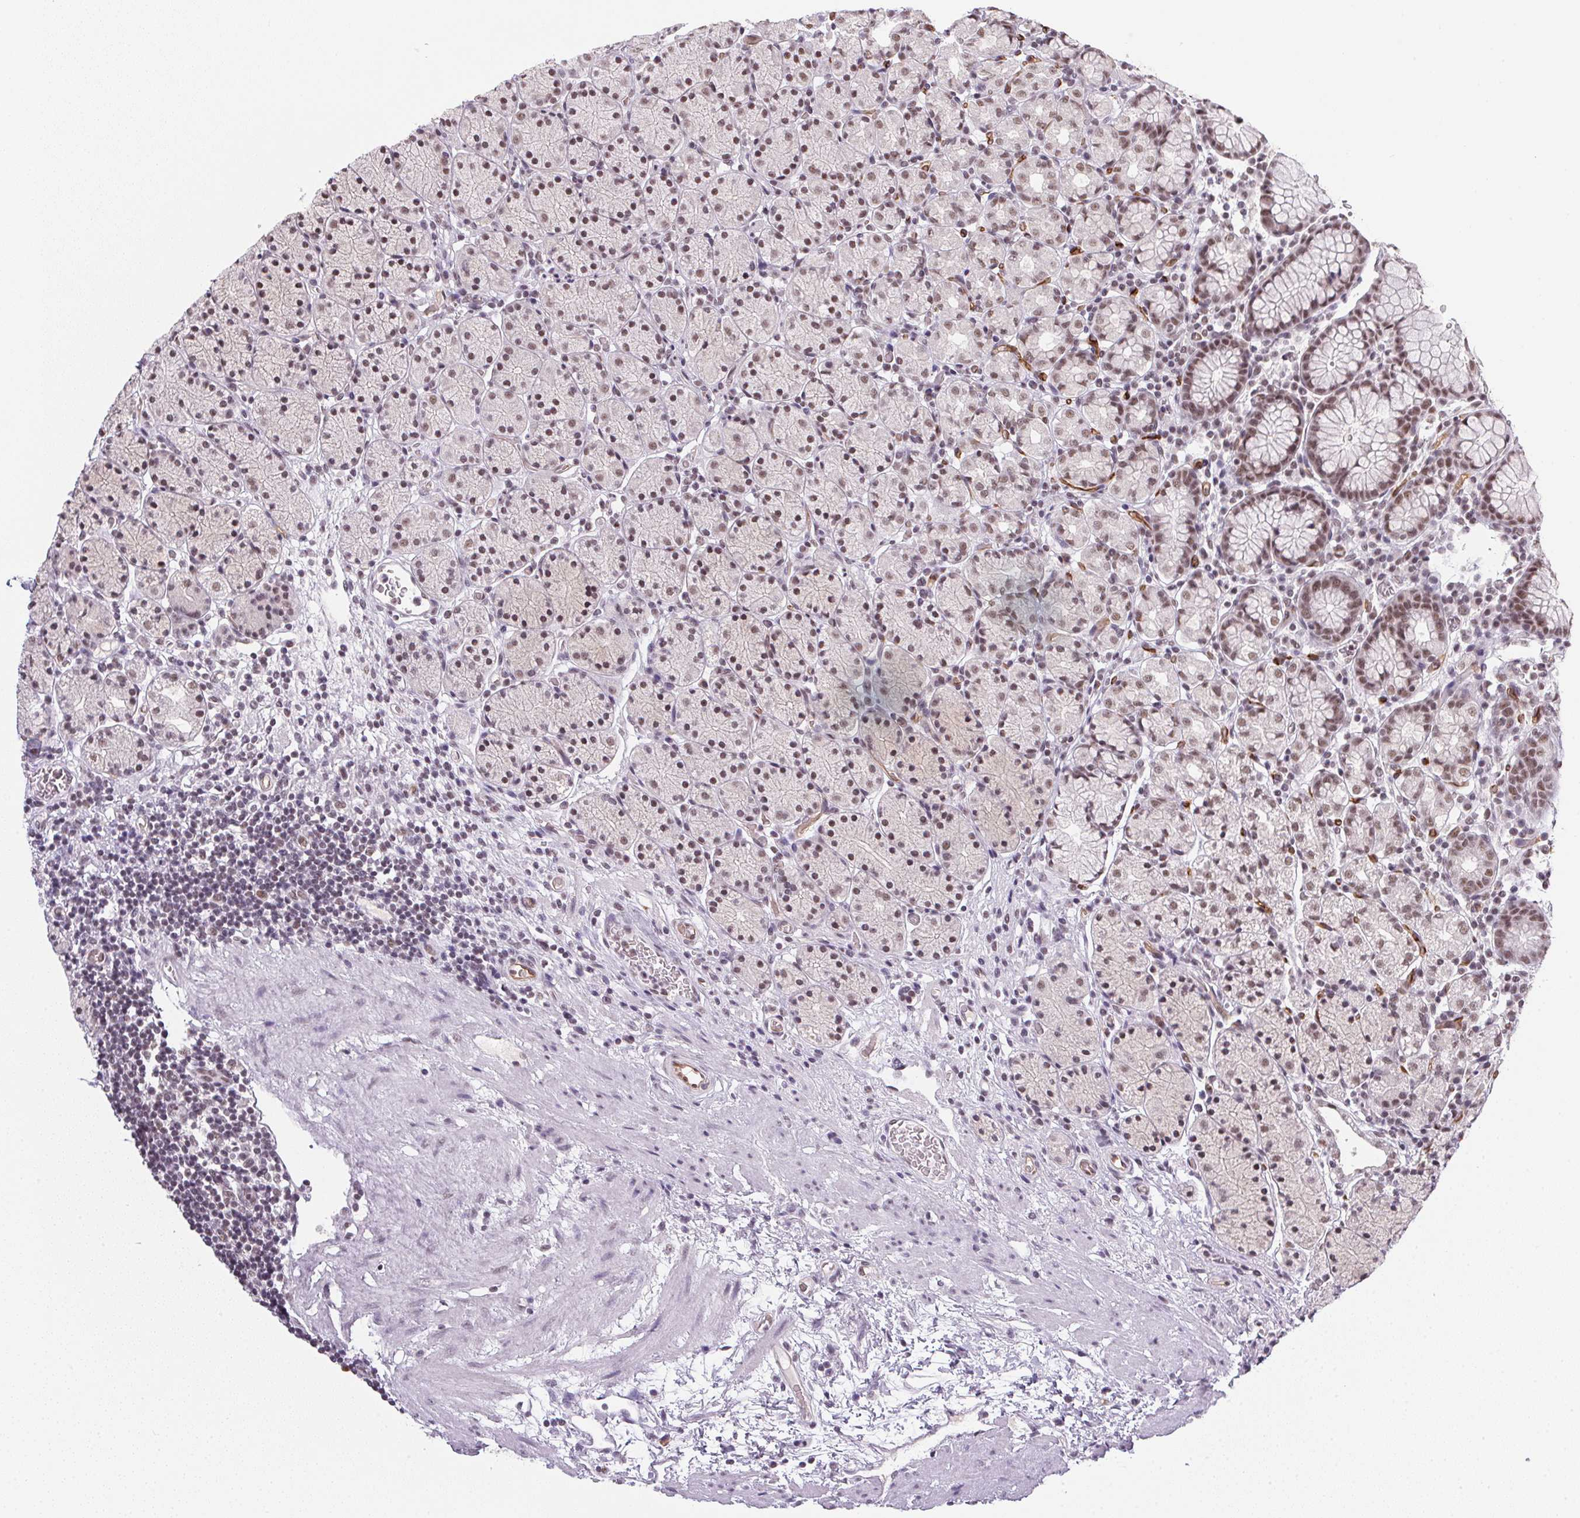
{"staining": {"intensity": "moderate", "quantity": ">75%", "location": "nuclear"}, "tissue": "stomach", "cell_type": "Glandular cells", "image_type": "normal", "snomed": [{"axis": "morphology", "description": "Normal tissue, NOS"}, {"axis": "topography", "description": "Stomach, upper"}, {"axis": "topography", "description": "Stomach"}], "caption": "DAB (3,3'-diaminobenzidine) immunohistochemical staining of unremarkable human stomach shows moderate nuclear protein positivity in about >75% of glandular cells. (DAB (3,3'-diaminobenzidine) IHC, brown staining for protein, blue staining for nuclei).", "gene": "SRSF7", "patient": {"sex": "male", "age": 62}}